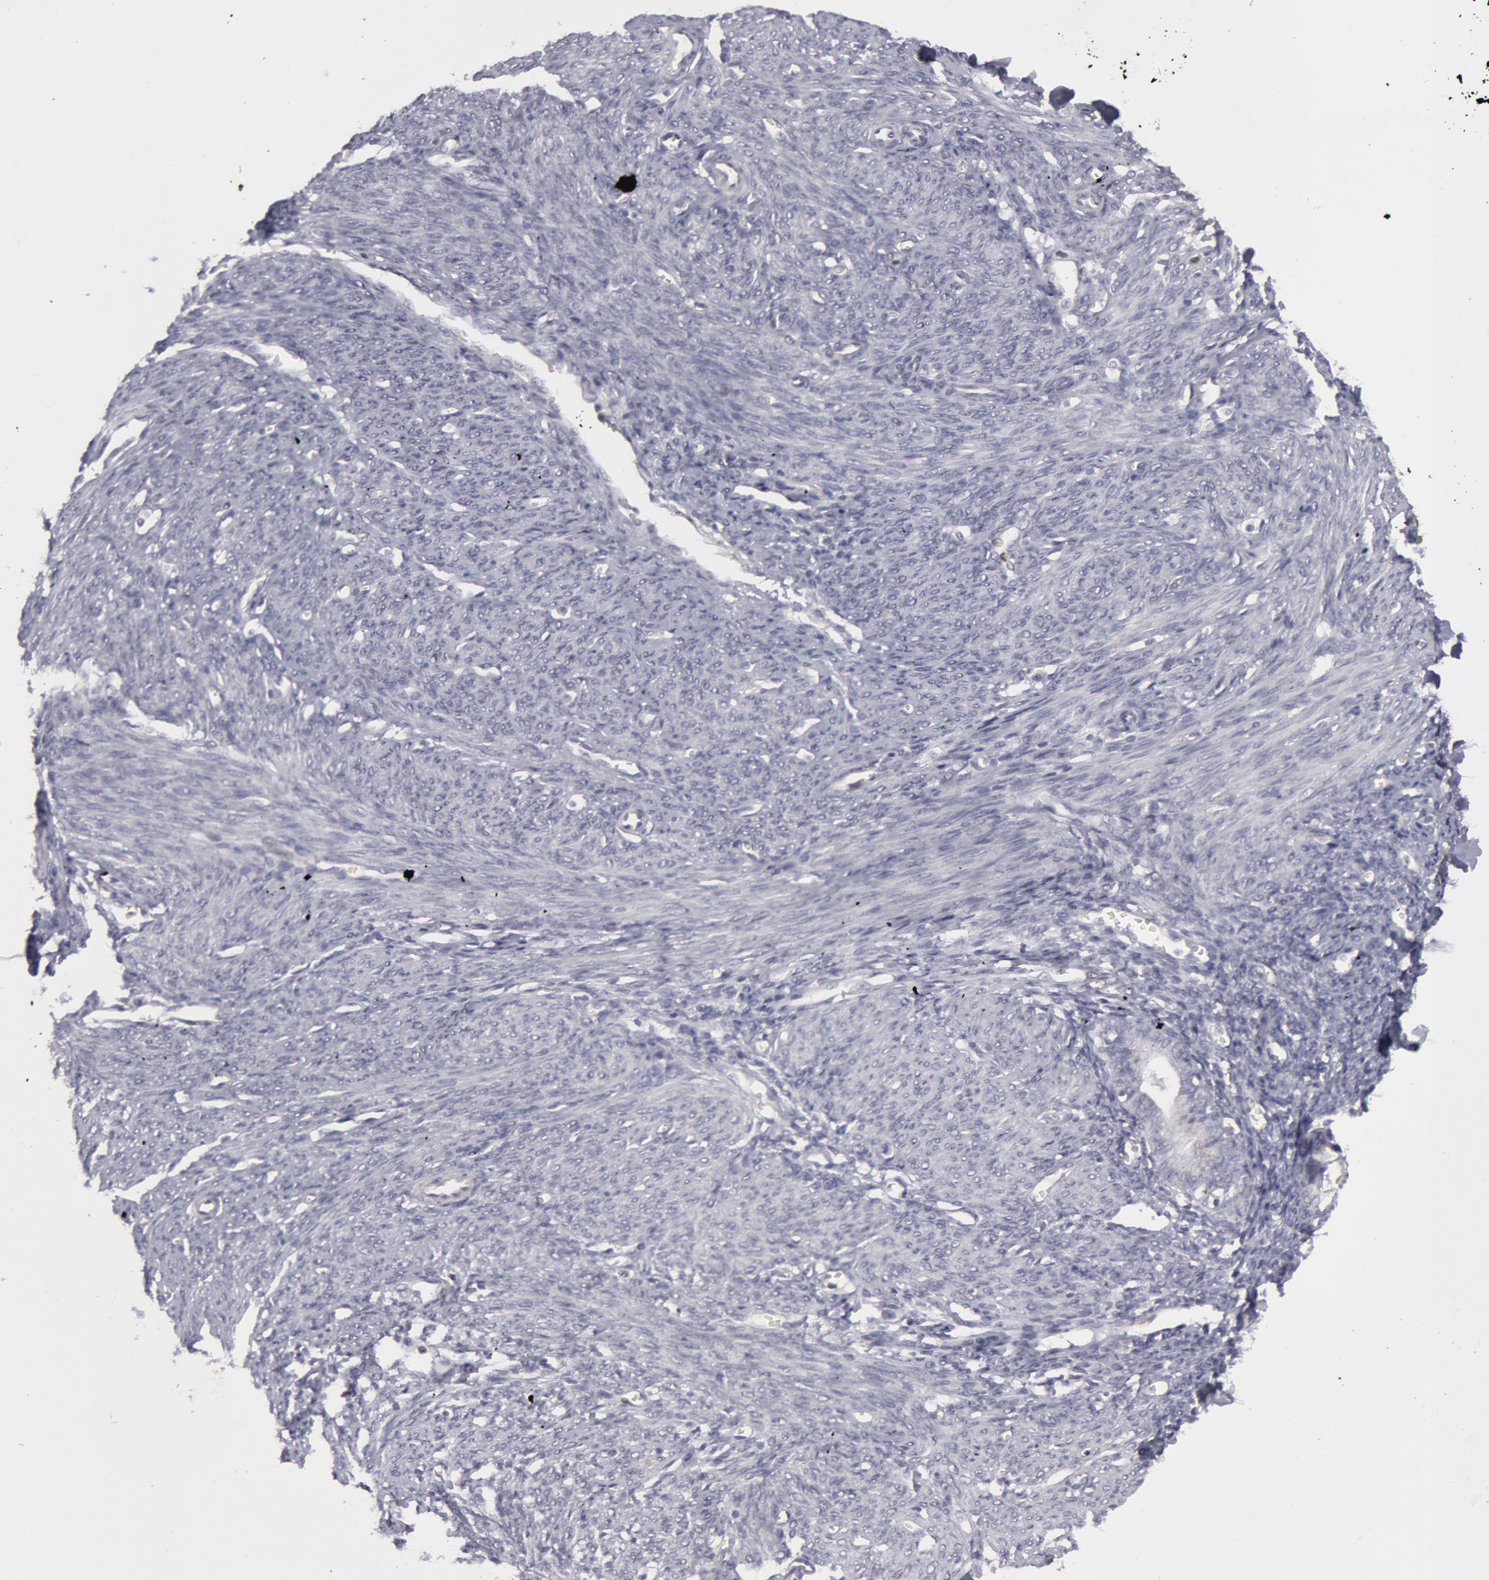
{"staining": {"intensity": "negative", "quantity": "none", "location": "none"}, "tissue": "endometrium", "cell_type": "Cells in endometrial stroma", "image_type": "normal", "snomed": [{"axis": "morphology", "description": "Normal tissue, NOS"}, {"axis": "topography", "description": "Uterus"}], "caption": "Immunohistochemistry of benign human endometrium reveals no staining in cells in endometrial stroma.", "gene": "CAT", "patient": {"sex": "female", "age": 83}}